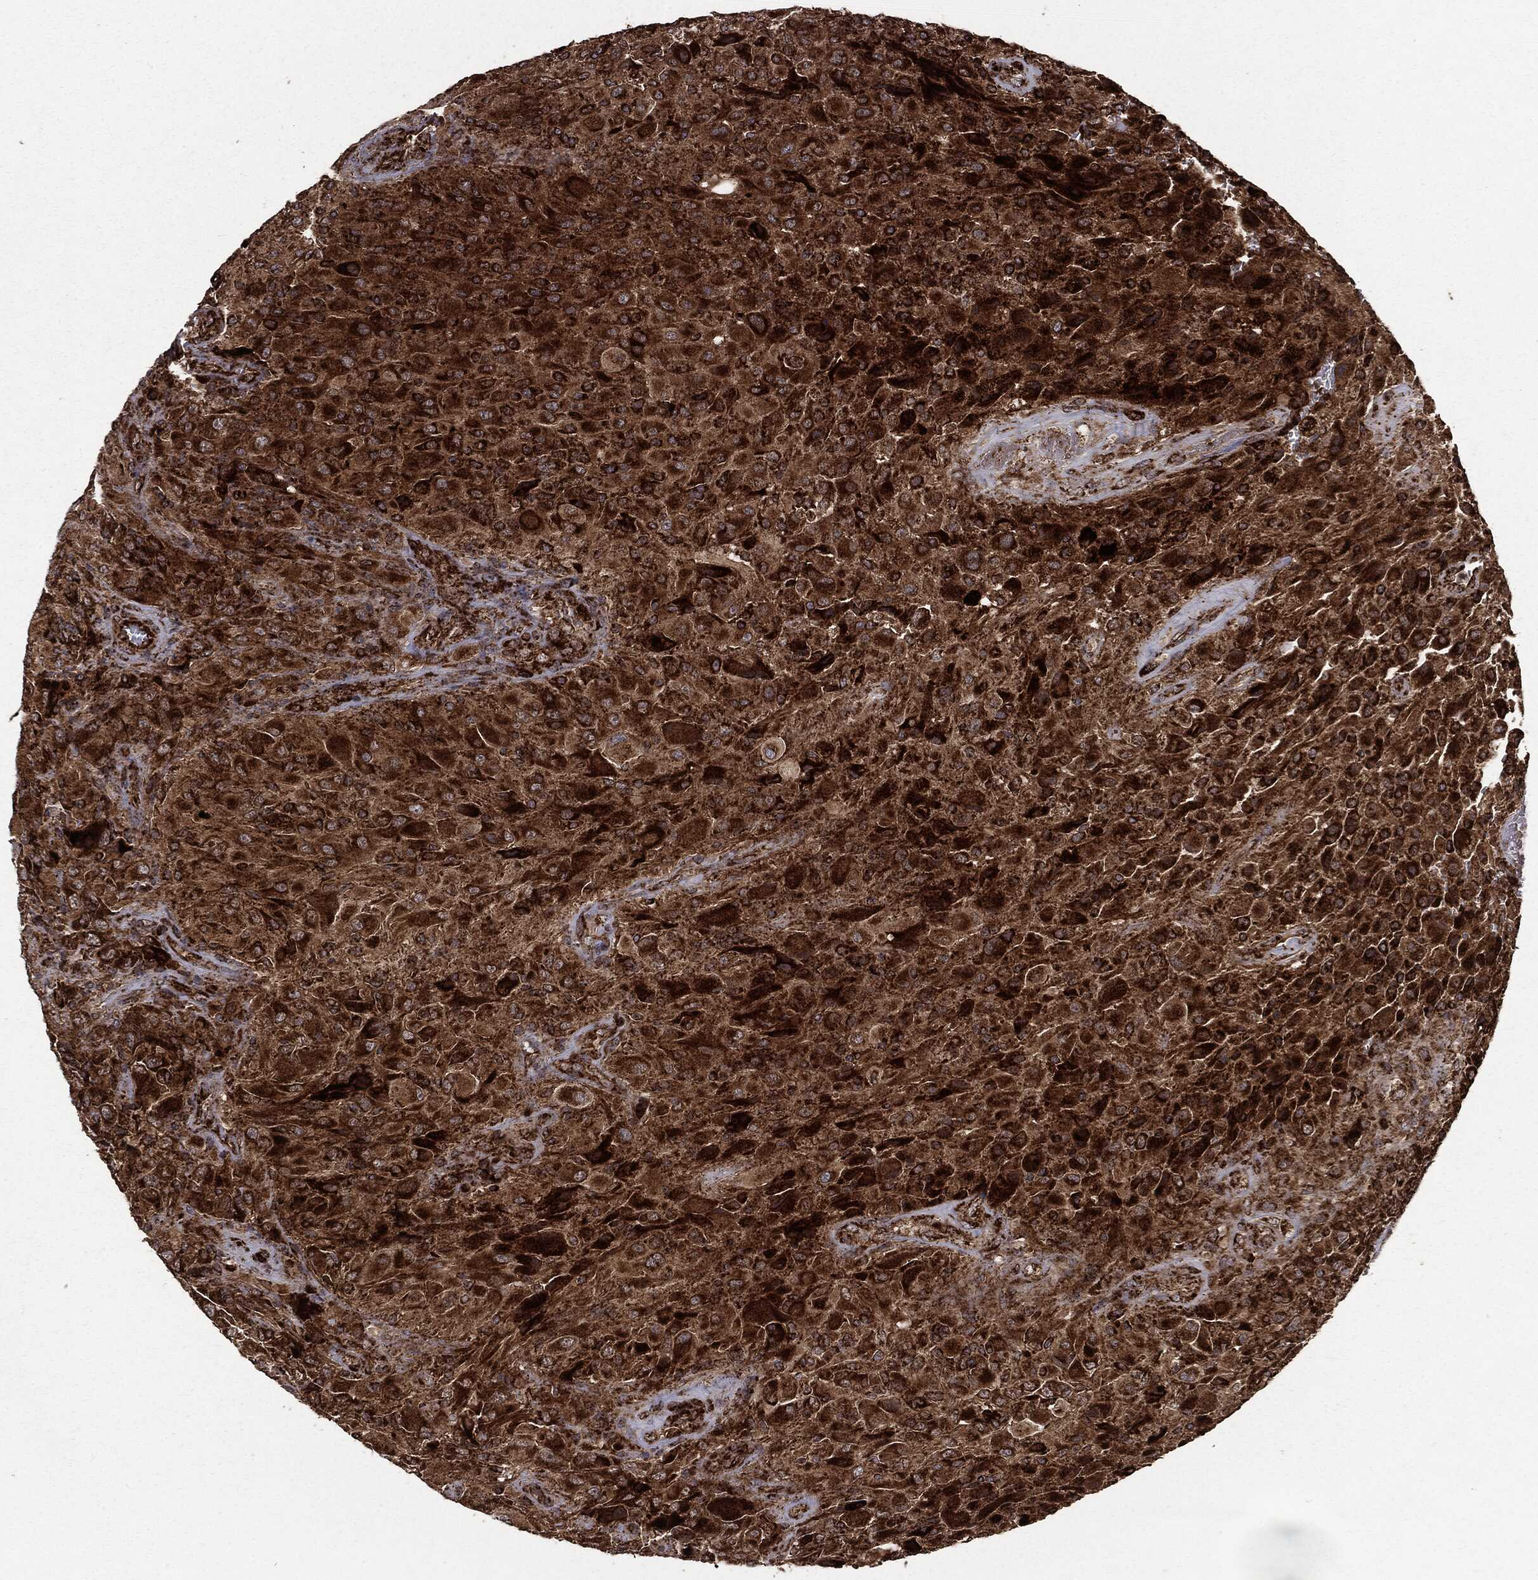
{"staining": {"intensity": "strong", "quantity": ">75%", "location": "cytoplasmic/membranous"}, "tissue": "glioma", "cell_type": "Tumor cells", "image_type": "cancer", "snomed": [{"axis": "morphology", "description": "Glioma, malignant, High grade"}, {"axis": "topography", "description": "Cerebral cortex"}], "caption": "High-power microscopy captured an immunohistochemistry (IHC) photomicrograph of glioma, revealing strong cytoplasmic/membranous positivity in approximately >75% of tumor cells.", "gene": "MAP2K1", "patient": {"sex": "male", "age": 35}}